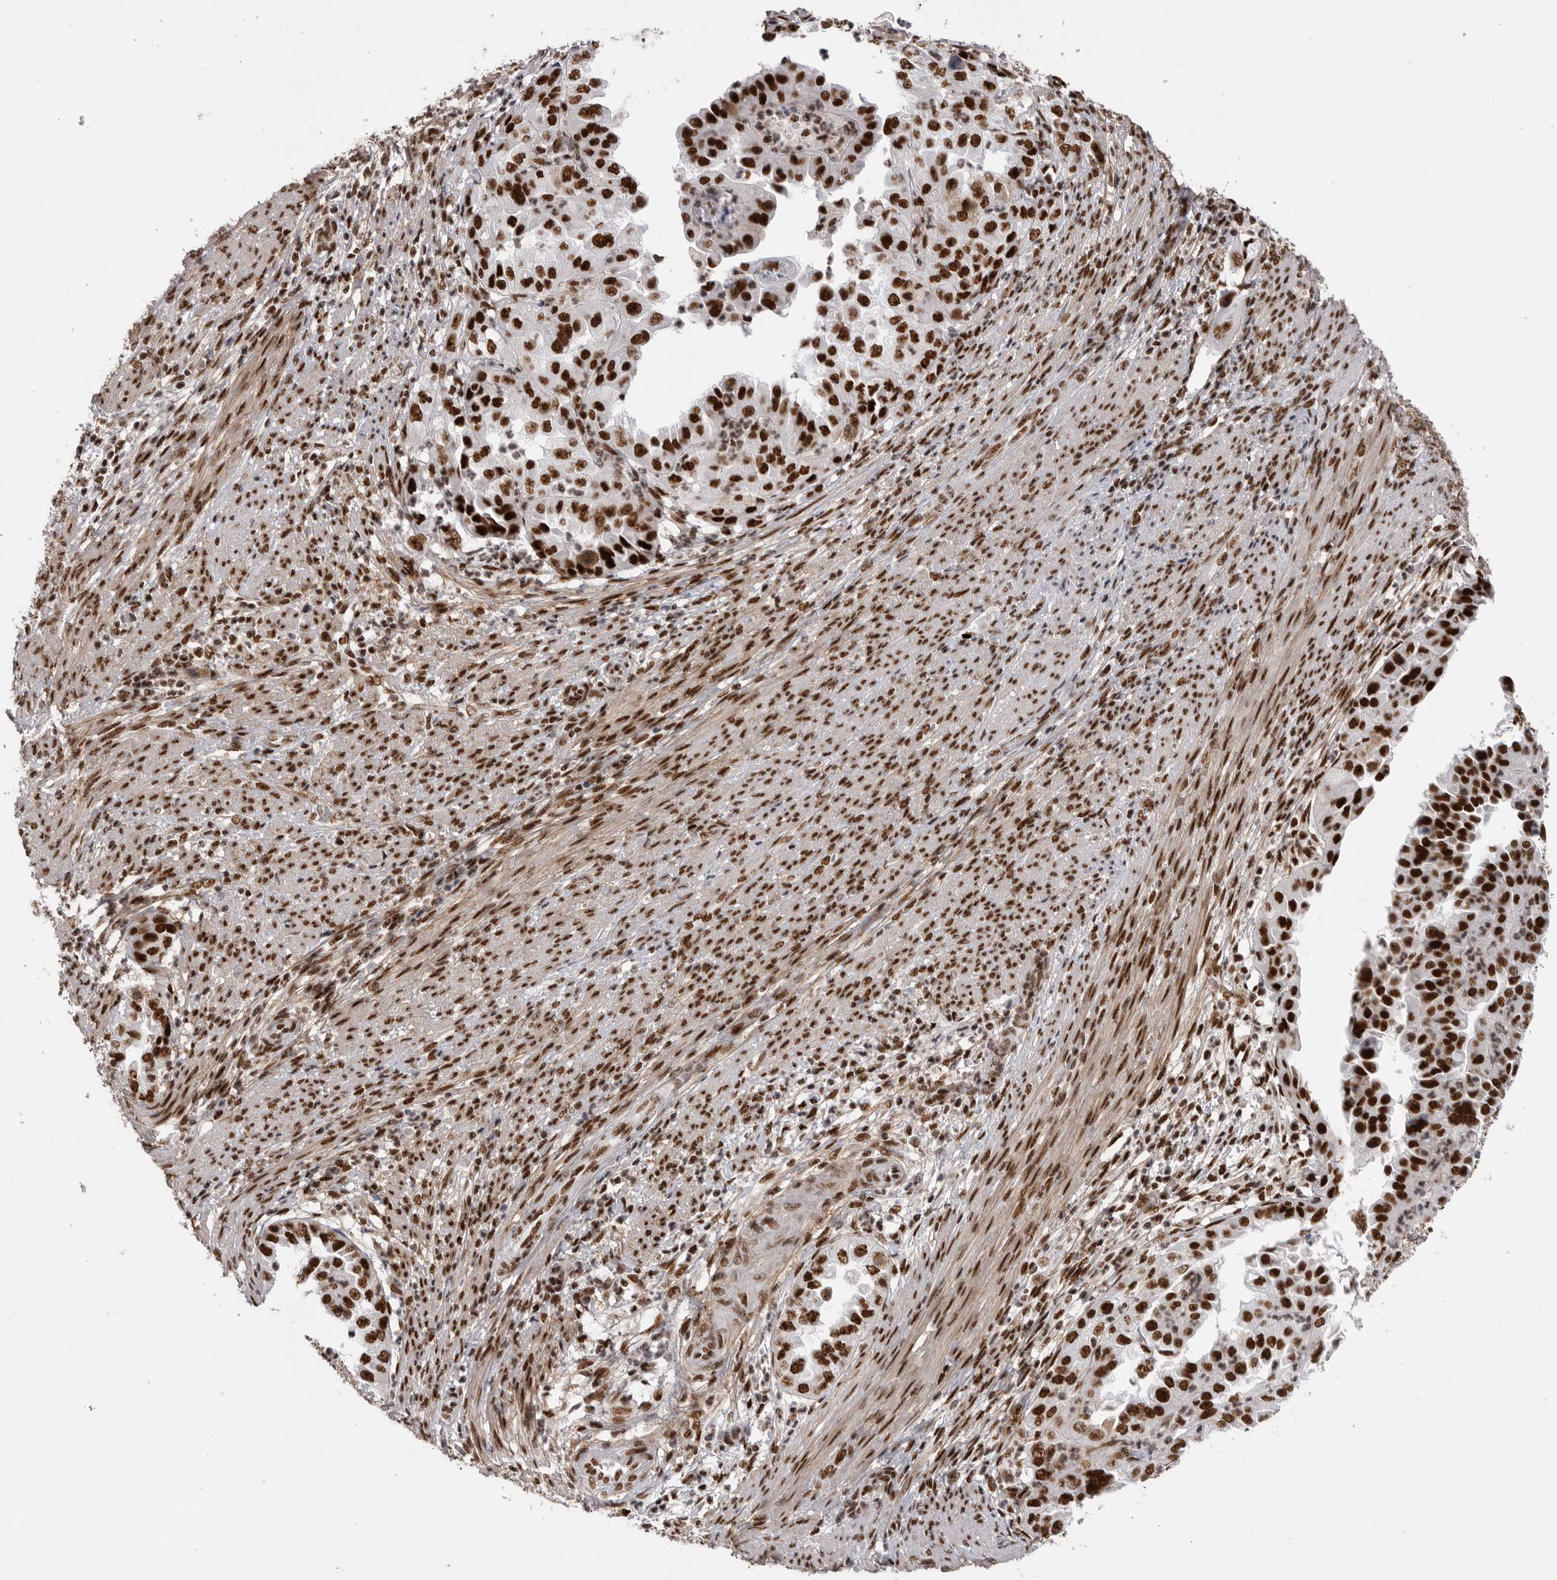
{"staining": {"intensity": "strong", "quantity": ">75%", "location": "nuclear"}, "tissue": "endometrial cancer", "cell_type": "Tumor cells", "image_type": "cancer", "snomed": [{"axis": "morphology", "description": "Adenocarcinoma, NOS"}, {"axis": "topography", "description": "Endometrium"}], "caption": "Immunohistochemistry image of endometrial cancer (adenocarcinoma) stained for a protein (brown), which exhibits high levels of strong nuclear positivity in approximately >75% of tumor cells.", "gene": "PPP1R8", "patient": {"sex": "female", "age": 85}}